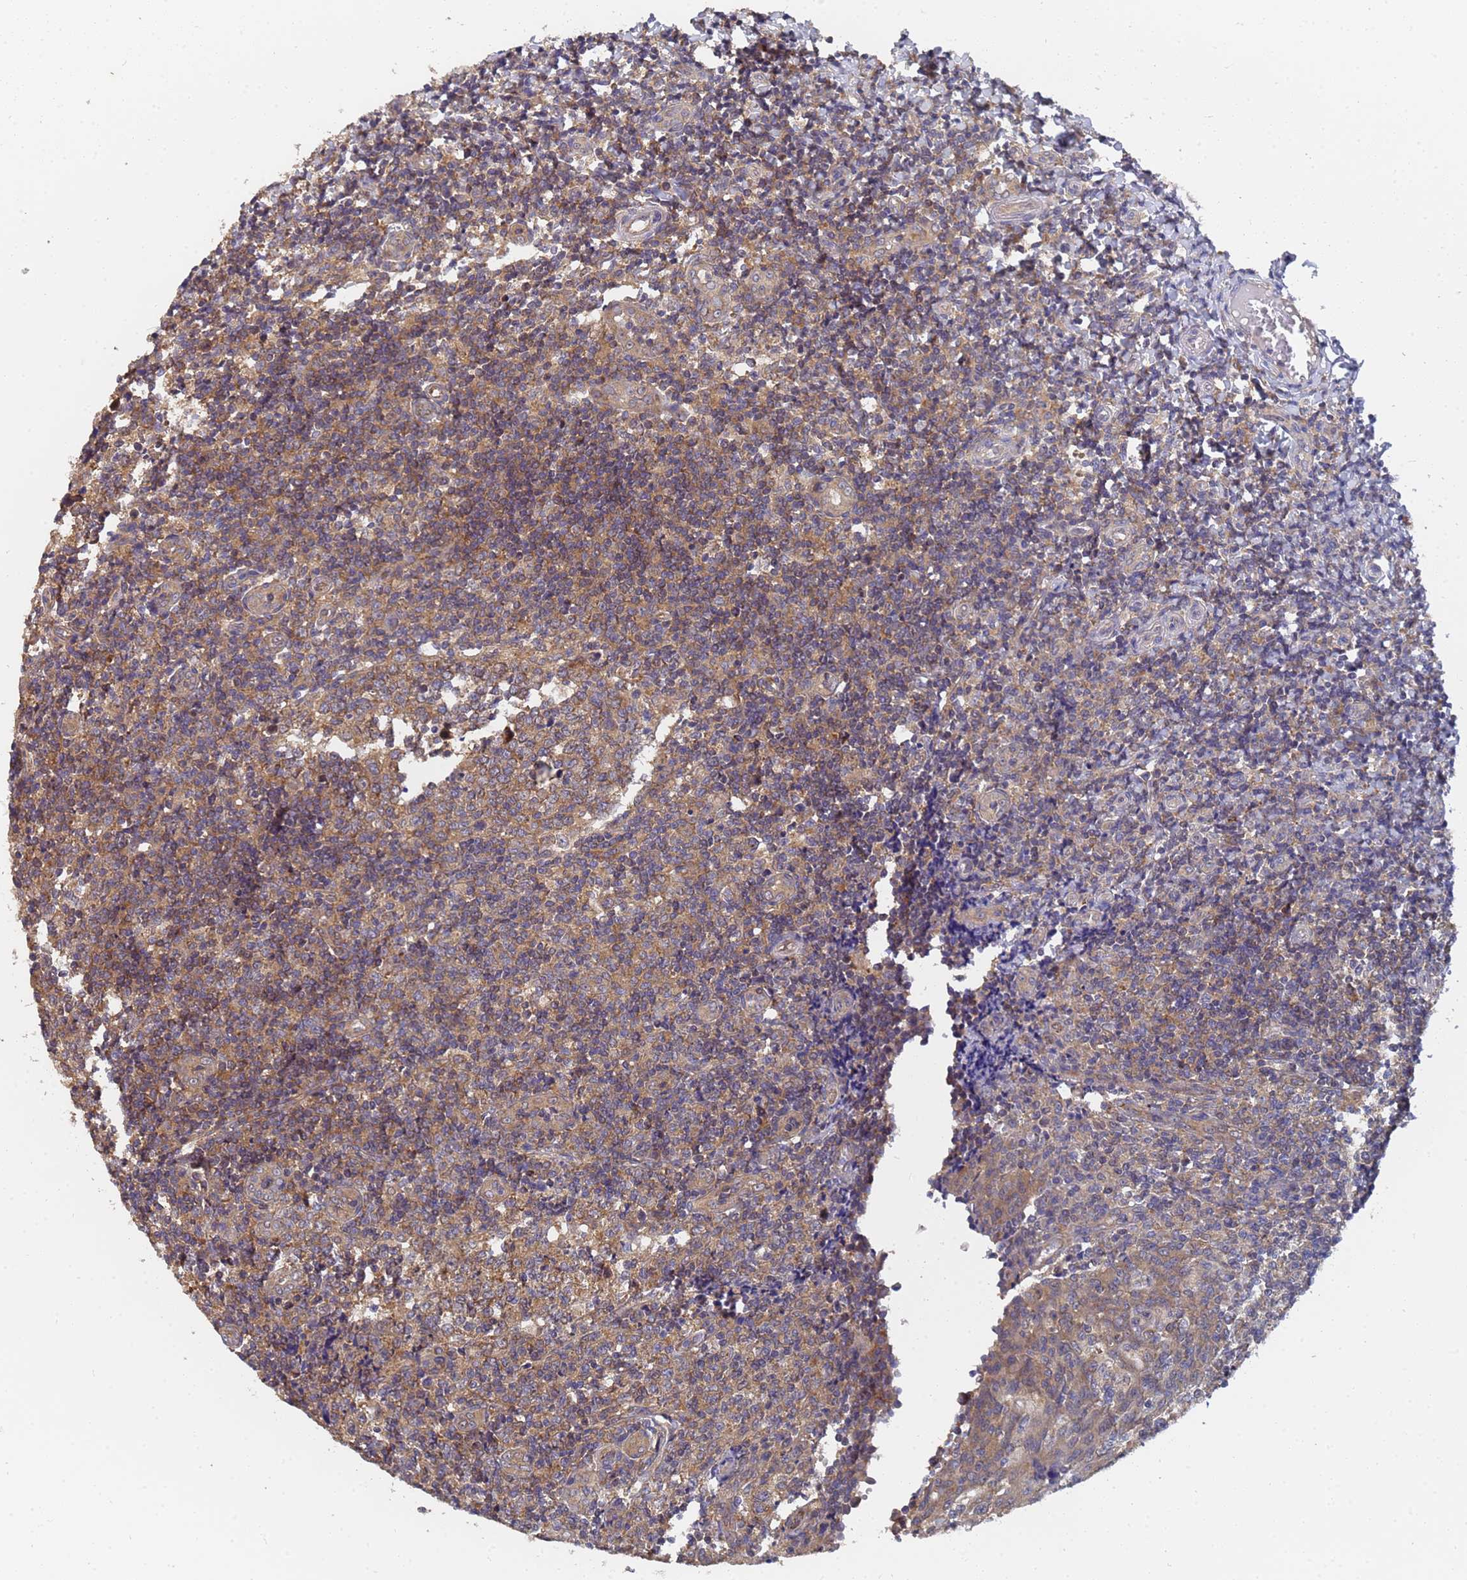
{"staining": {"intensity": "strong", "quantity": ">75%", "location": "cytoplasmic/membranous"}, "tissue": "tonsil", "cell_type": "Germinal center cells", "image_type": "normal", "snomed": [{"axis": "morphology", "description": "Normal tissue, NOS"}, {"axis": "topography", "description": "Tonsil"}], "caption": "Brown immunohistochemical staining in normal tonsil demonstrates strong cytoplasmic/membranous expression in approximately >75% of germinal center cells.", "gene": "ALS2CL", "patient": {"sex": "female", "age": 19}}